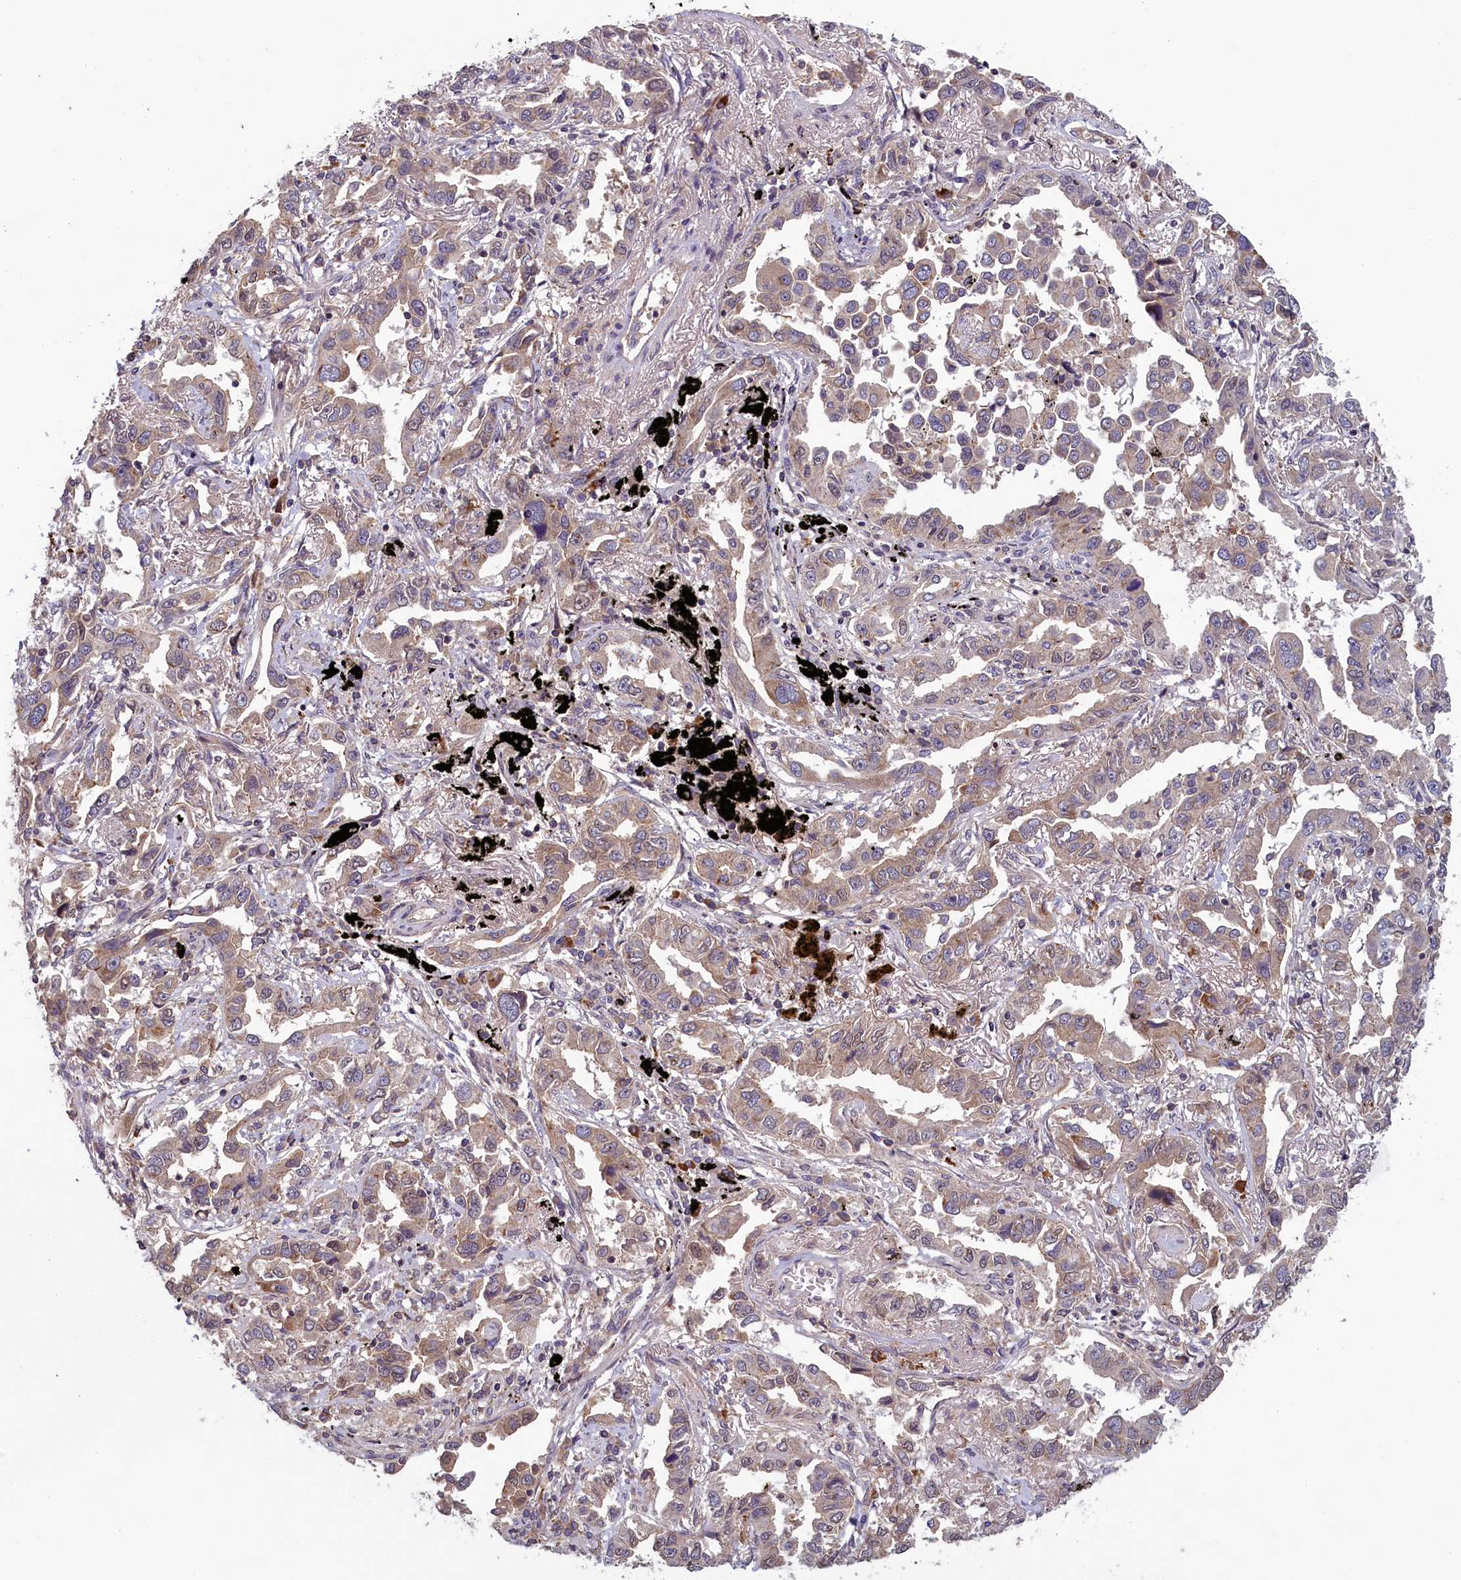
{"staining": {"intensity": "weak", "quantity": ">75%", "location": "cytoplasmic/membranous"}, "tissue": "lung cancer", "cell_type": "Tumor cells", "image_type": "cancer", "snomed": [{"axis": "morphology", "description": "Adenocarcinoma, NOS"}, {"axis": "topography", "description": "Lung"}], "caption": "Immunohistochemical staining of human lung cancer (adenocarcinoma) demonstrates low levels of weak cytoplasmic/membranous expression in about >75% of tumor cells. Nuclei are stained in blue.", "gene": "NUDT6", "patient": {"sex": "male", "age": 67}}